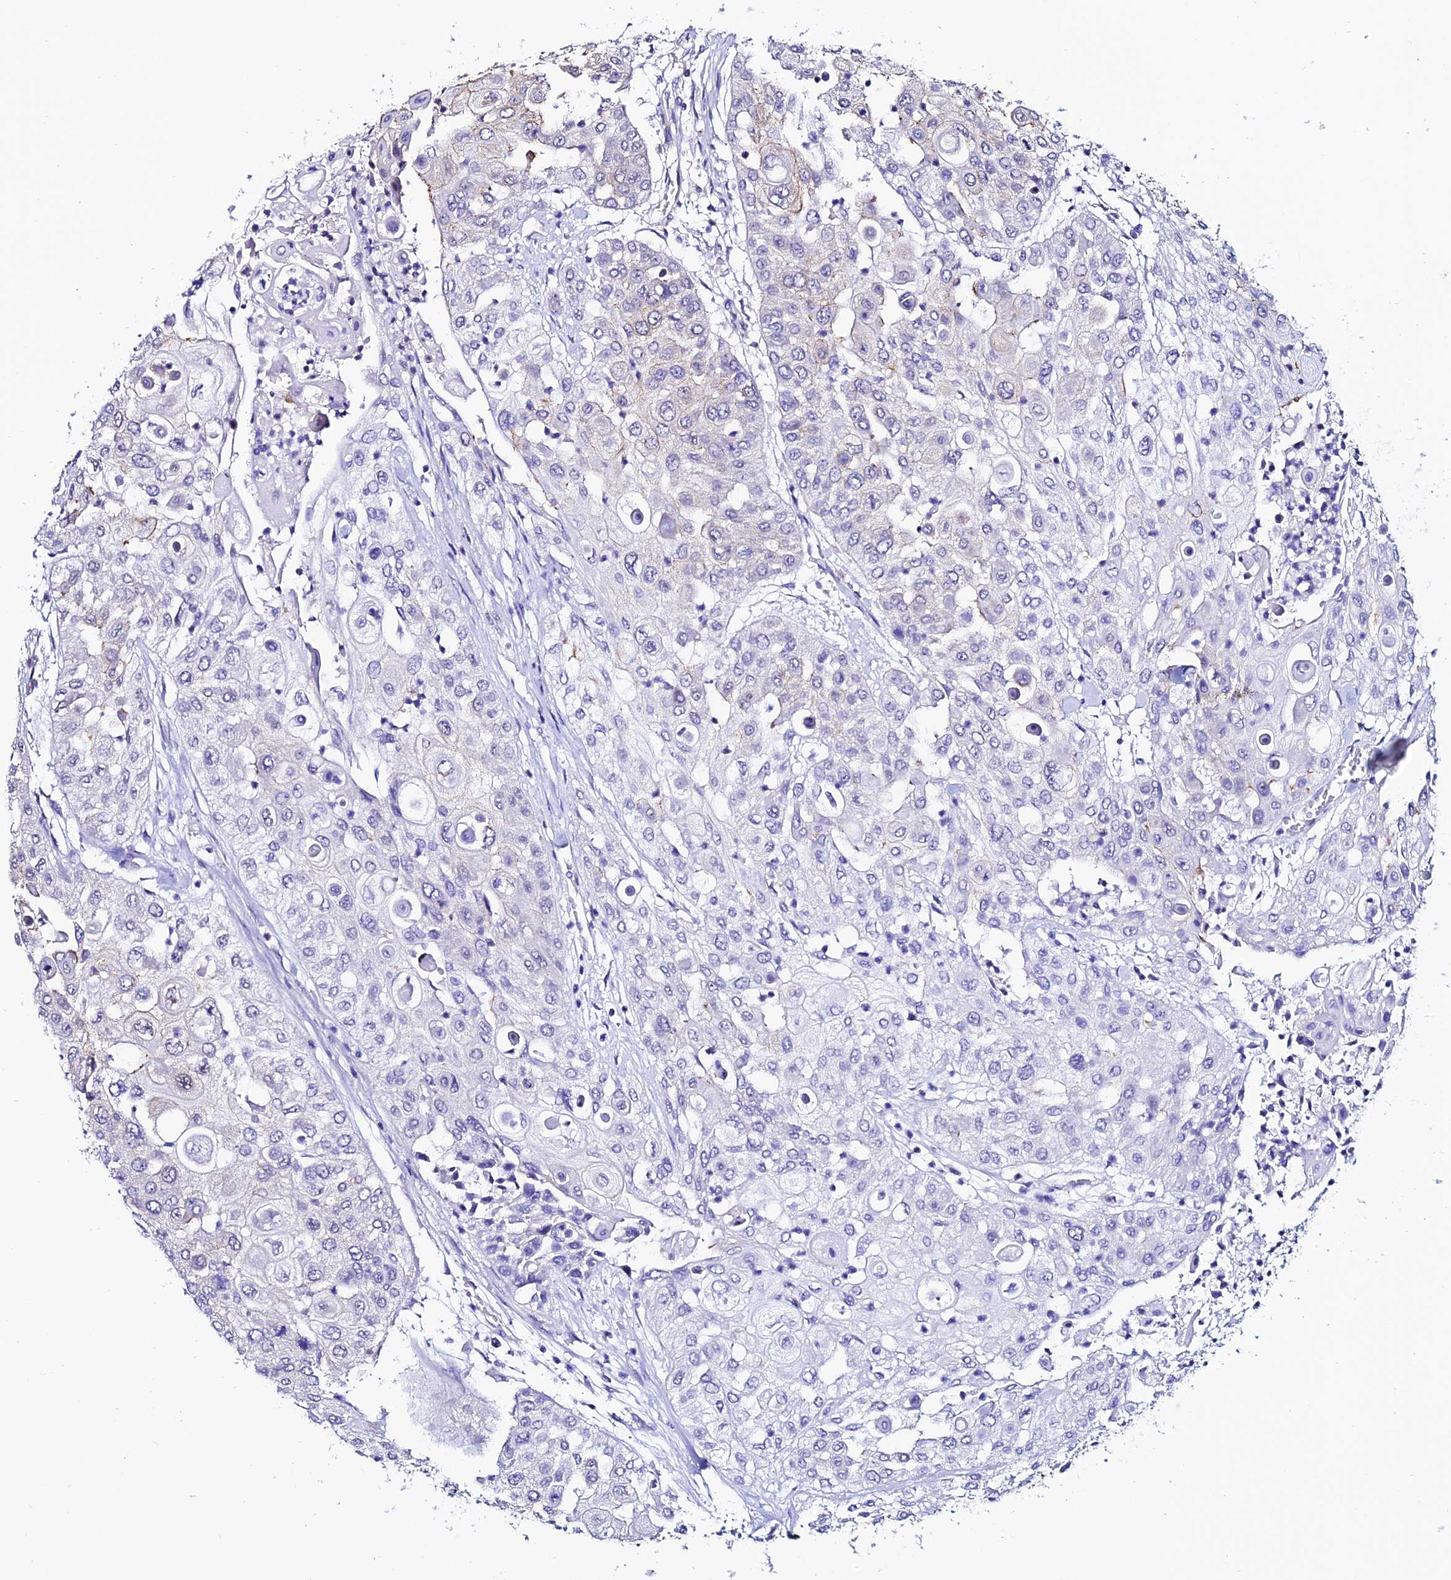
{"staining": {"intensity": "negative", "quantity": "none", "location": "none"}, "tissue": "urothelial cancer", "cell_type": "Tumor cells", "image_type": "cancer", "snomed": [{"axis": "morphology", "description": "Urothelial carcinoma, High grade"}, {"axis": "topography", "description": "Urinary bladder"}], "caption": "An IHC histopathology image of urothelial cancer is shown. There is no staining in tumor cells of urothelial cancer.", "gene": "FZD8", "patient": {"sex": "female", "age": 79}}